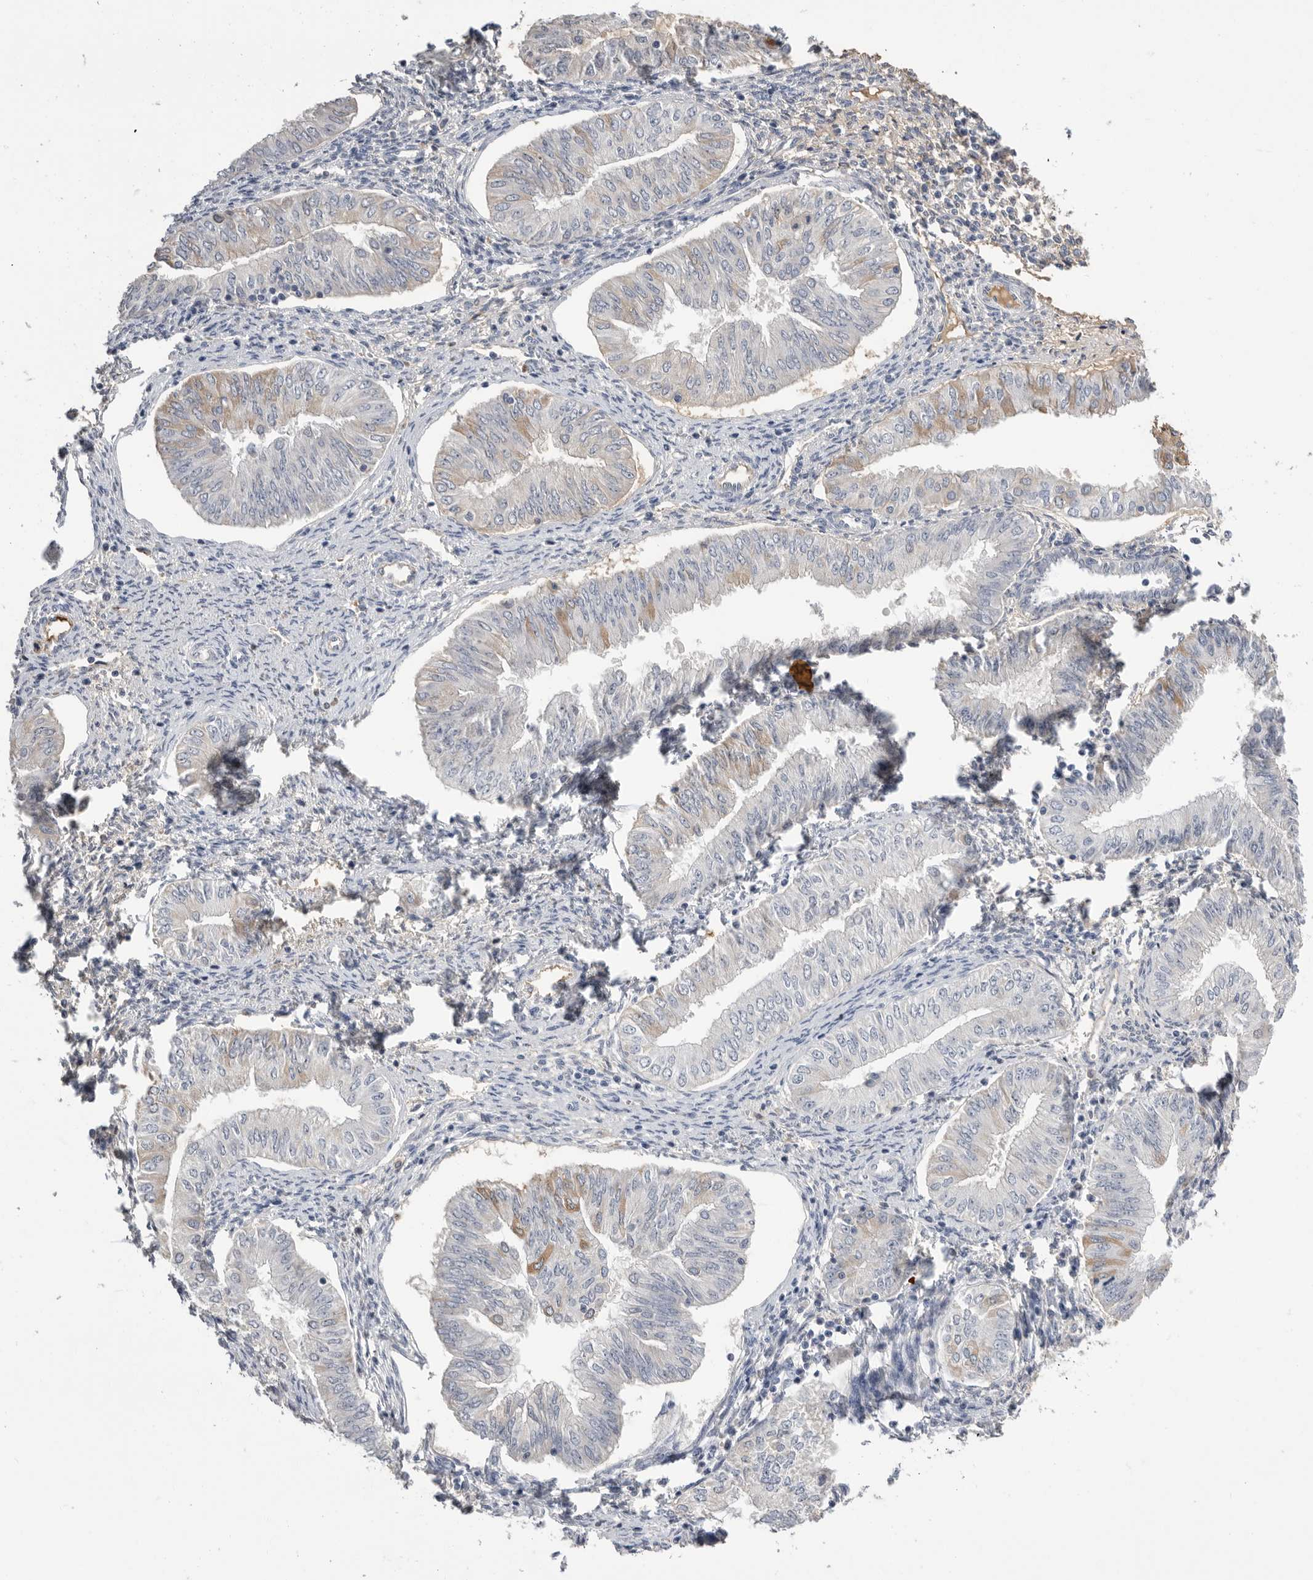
{"staining": {"intensity": "weak", "quantity": "<25%", "location": "cytoplasmic/membranous"}, "tissue": "endometrial cancer", "cell_type": "Tumor cells", "image_type": "cancer", "snomed": [{"axis": "morphology", "description": "Normal tissue, NOS"}, {"axis": "morphology", "description": "Adenocarcinoma, NOS"}, {"axis": "topography", "description": "Endometrium"}], "caption": "Tumor cells show no significant protein expression in adenocarcinoma (endometrial).", "gene": "APOA2", "patient": {"sex": "female", "age": 53}}